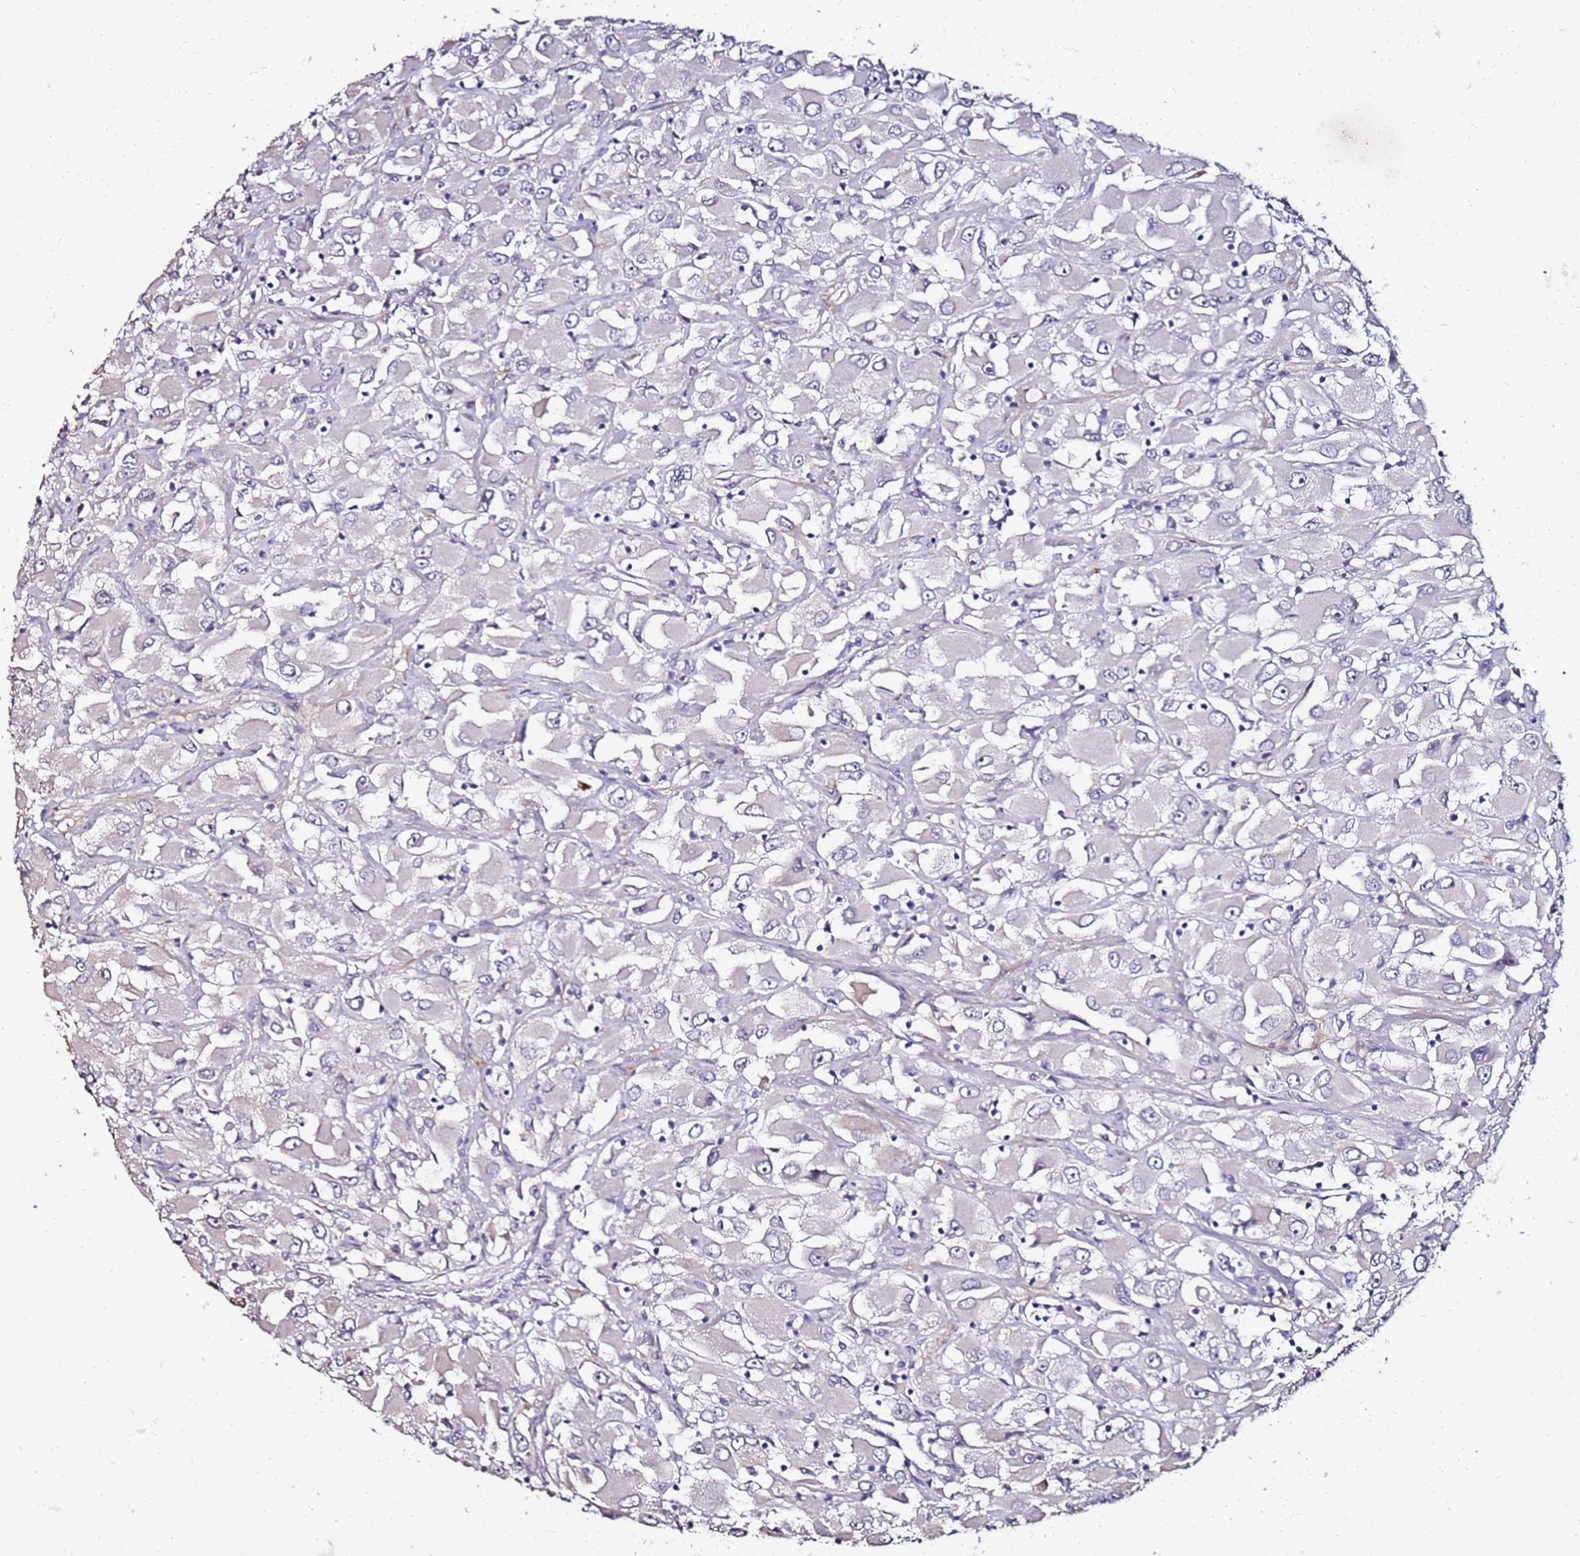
{"staining": {"intensity": "negative", "quantity": "none", "location": "none"}, "tissue": "renal cancer", "cell_type": "Tumor cells", "image_type": "cancer", "snomed": [{"axis": "morphology", "description": "Adenocarcinoma, NOS"}, {"axis": "topography", "description": "Kidney"}], "caption": "Renal cancer was stained to show a protein in brown. There is no significant expression in tumor cells.", "gene": "C3orf80", "patient": {"sex": "female", "age": 52}}